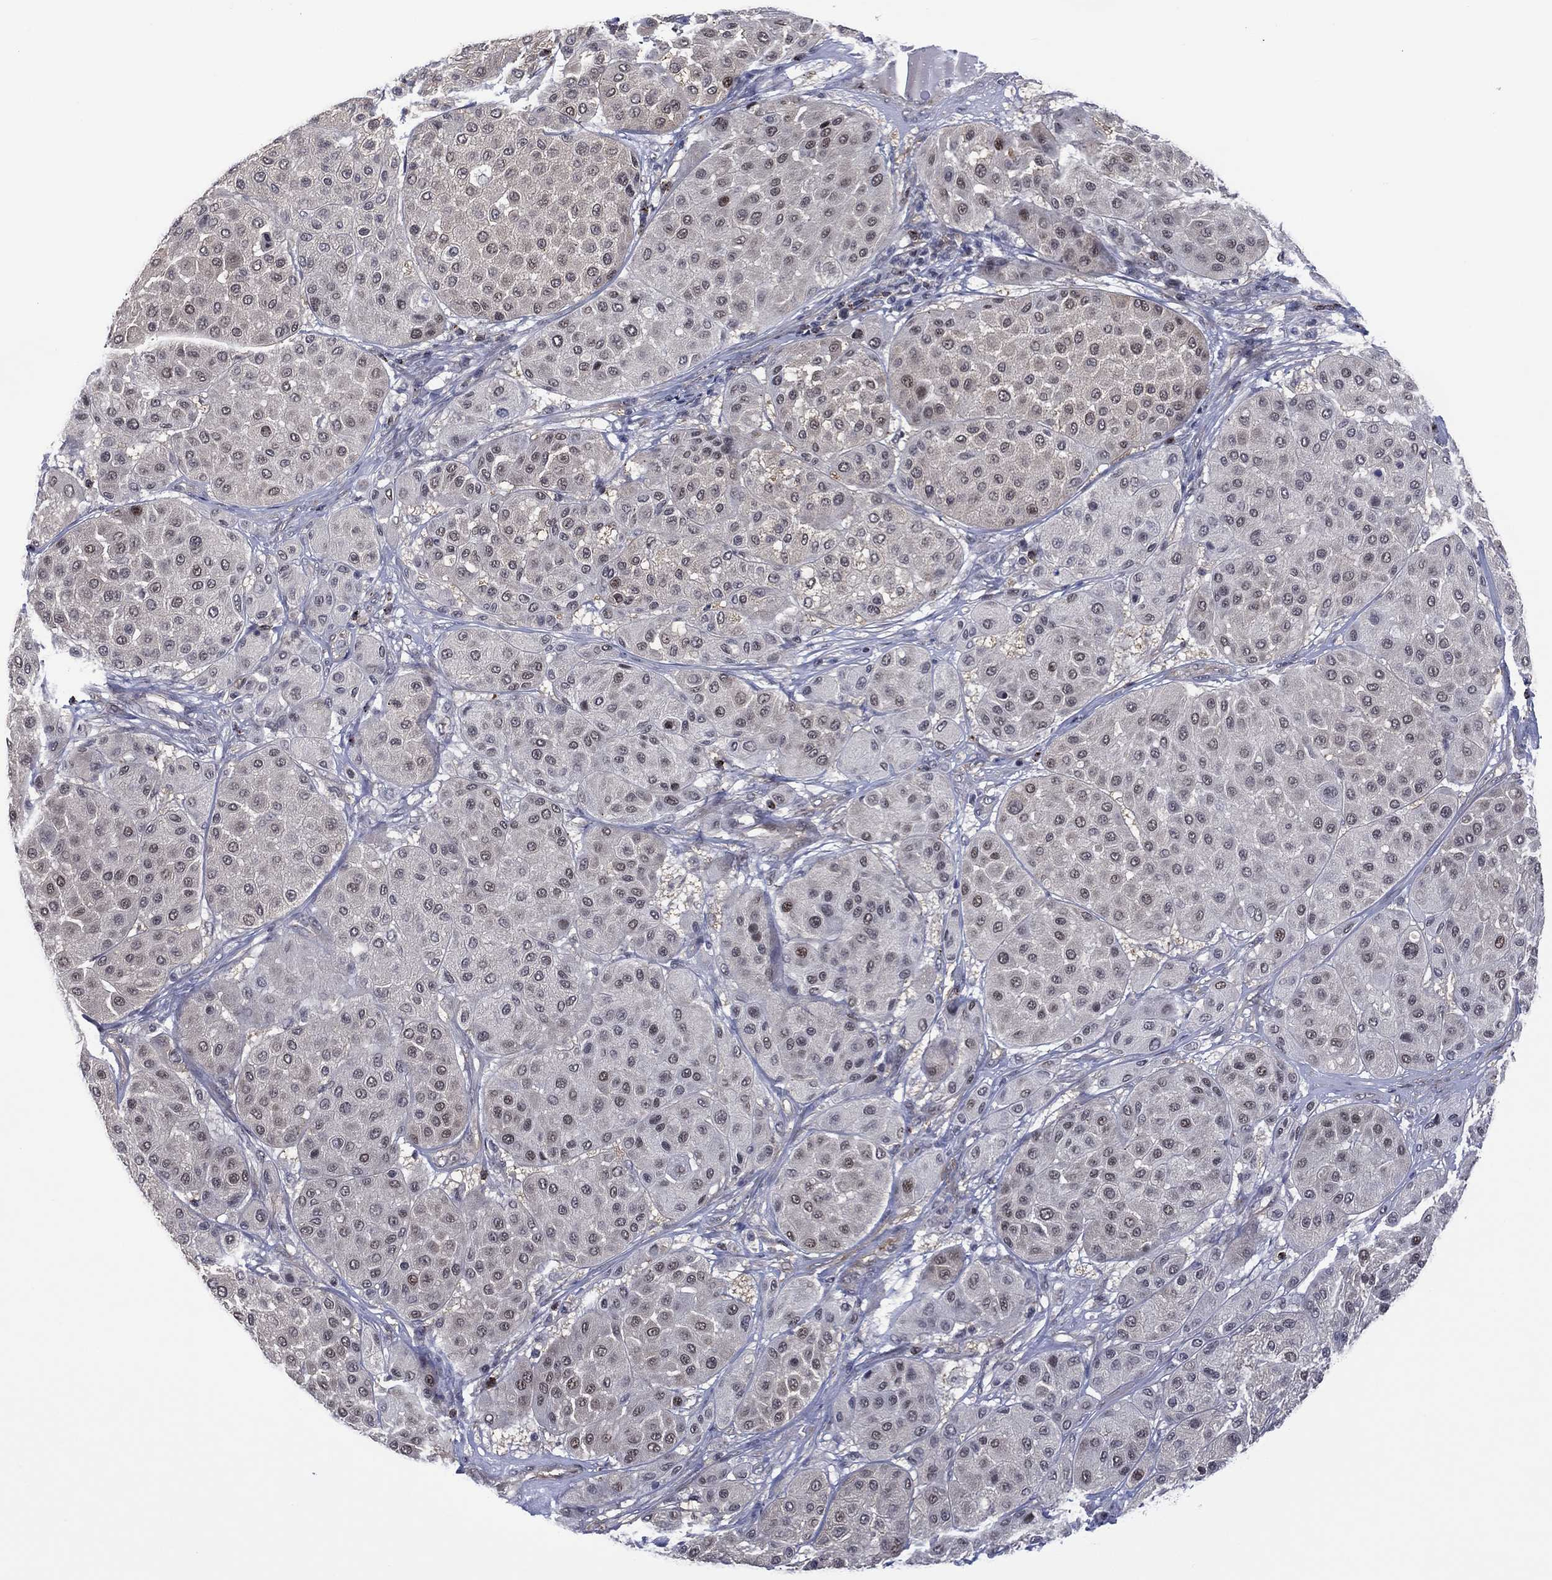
{"staining": {"intensity": "negative", "quantity": "none", "location": "none"}, "tissue": "melanoma", "cell_type": "Tumor cells", "image_type": "cancer", "snomed": [{"axis": "morphology", "description": "Malignant melanoma, Metastatic site"}, {"axis": "topography", "description": "Smooth muscle"}], "caption": "A histopathology image of human melanoma is negative for staining in tumor cells.", "gene": "DPP4", "patient": {"sex": "male", "age": 41}}